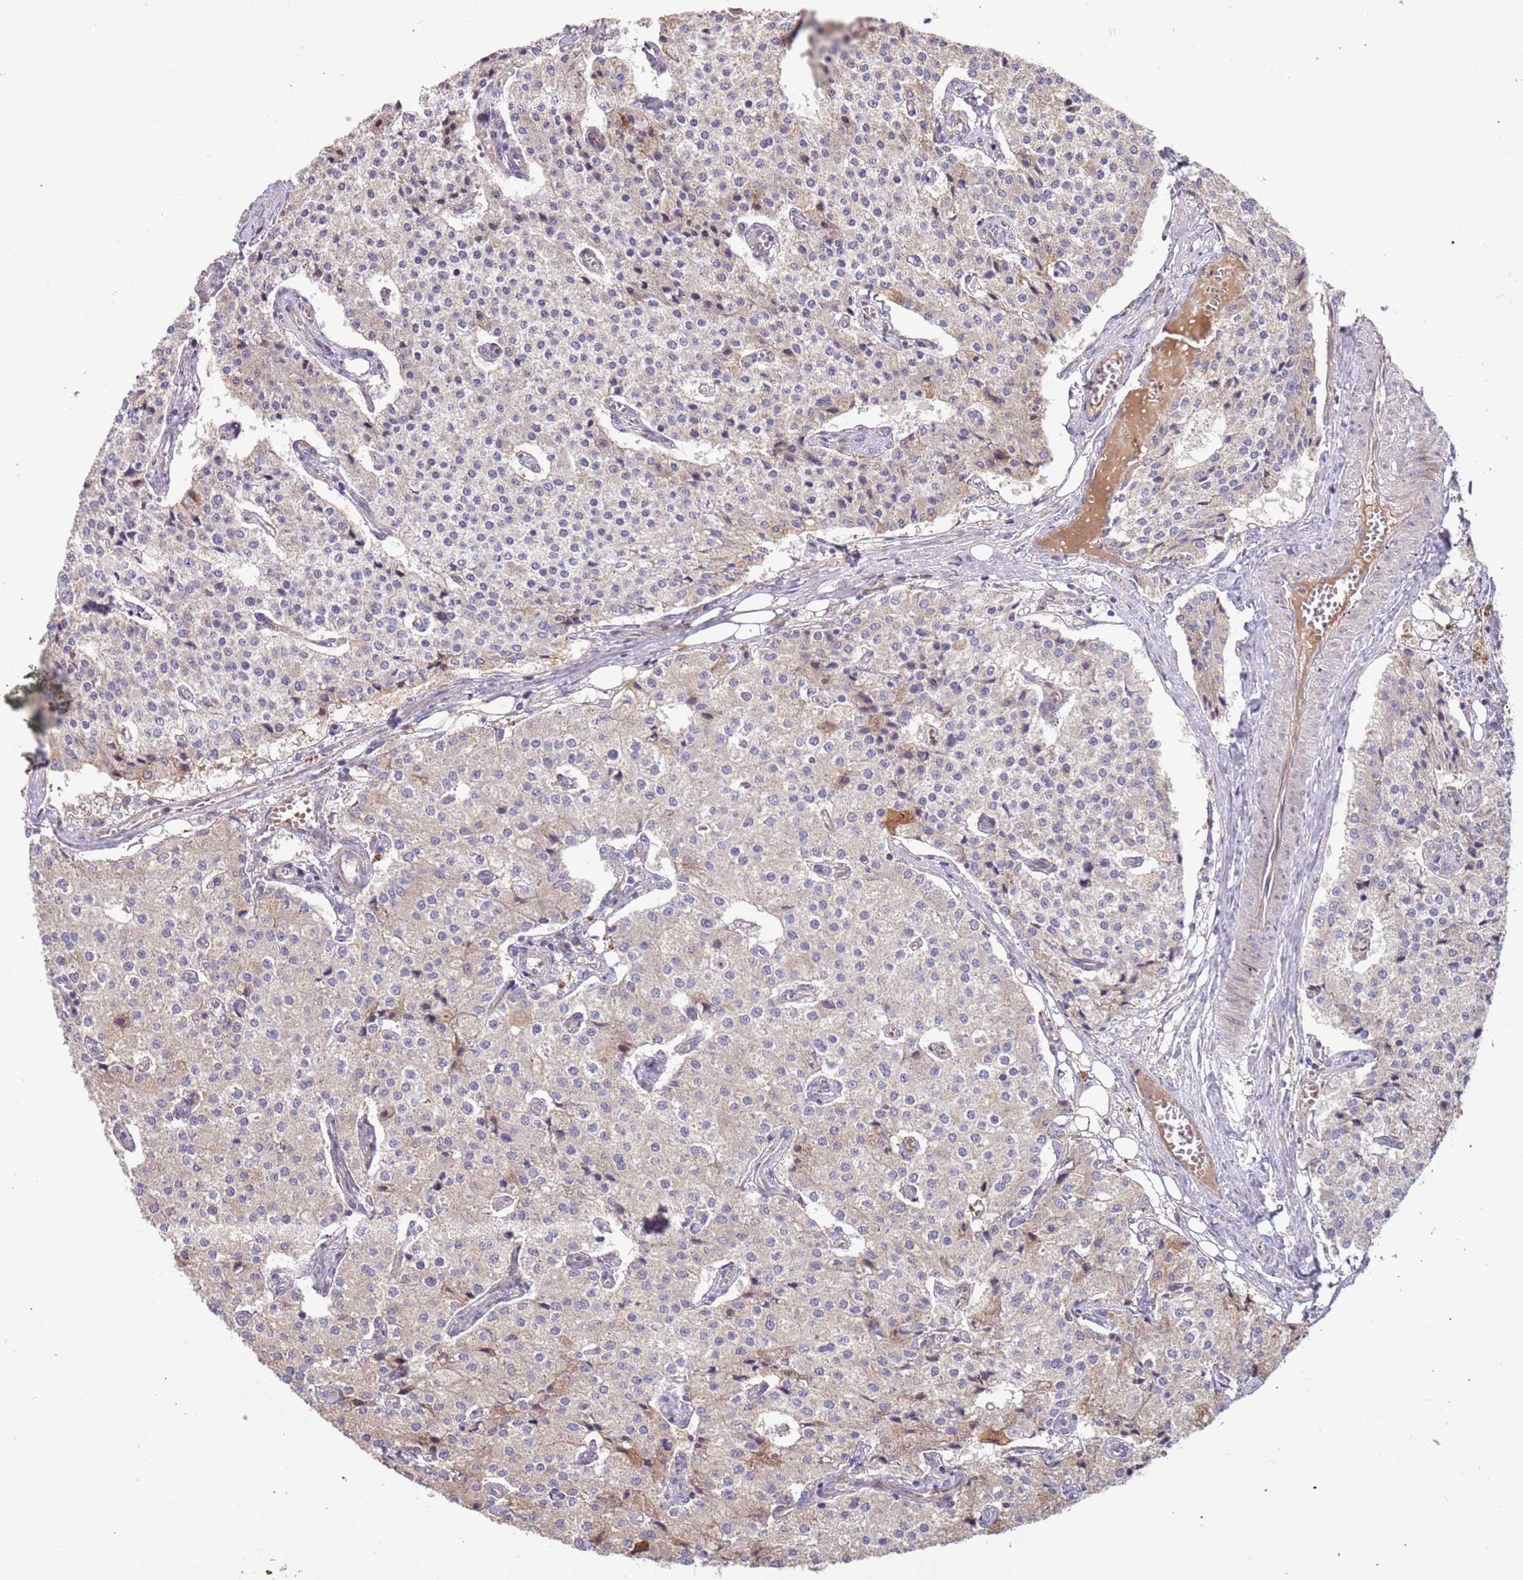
{"staining": {"intensity": "weak", "quantity": "25%-75%", "location": "cytoplasmic/membranous"}, "tissue": "carcinoid", "cell_type": "Tumor cells", "image_type": "cancer", "snomed": [{"axis": "morphology", "description": "Carcinoid, malignant, NOS"}, {"axis": "topography", "description": "Colon"}], "caption": "Malignant carcinoid was stained to show a protein in brown. There is low levels of weak cytoplasmic/membranous expression in about 25%-75% of tumor cells. (DAB IHC, brown staining for protein, blue staining for nuclei).", "gene": "TRAPPC6B", "patient": {"sex": "female", "age": 52}}